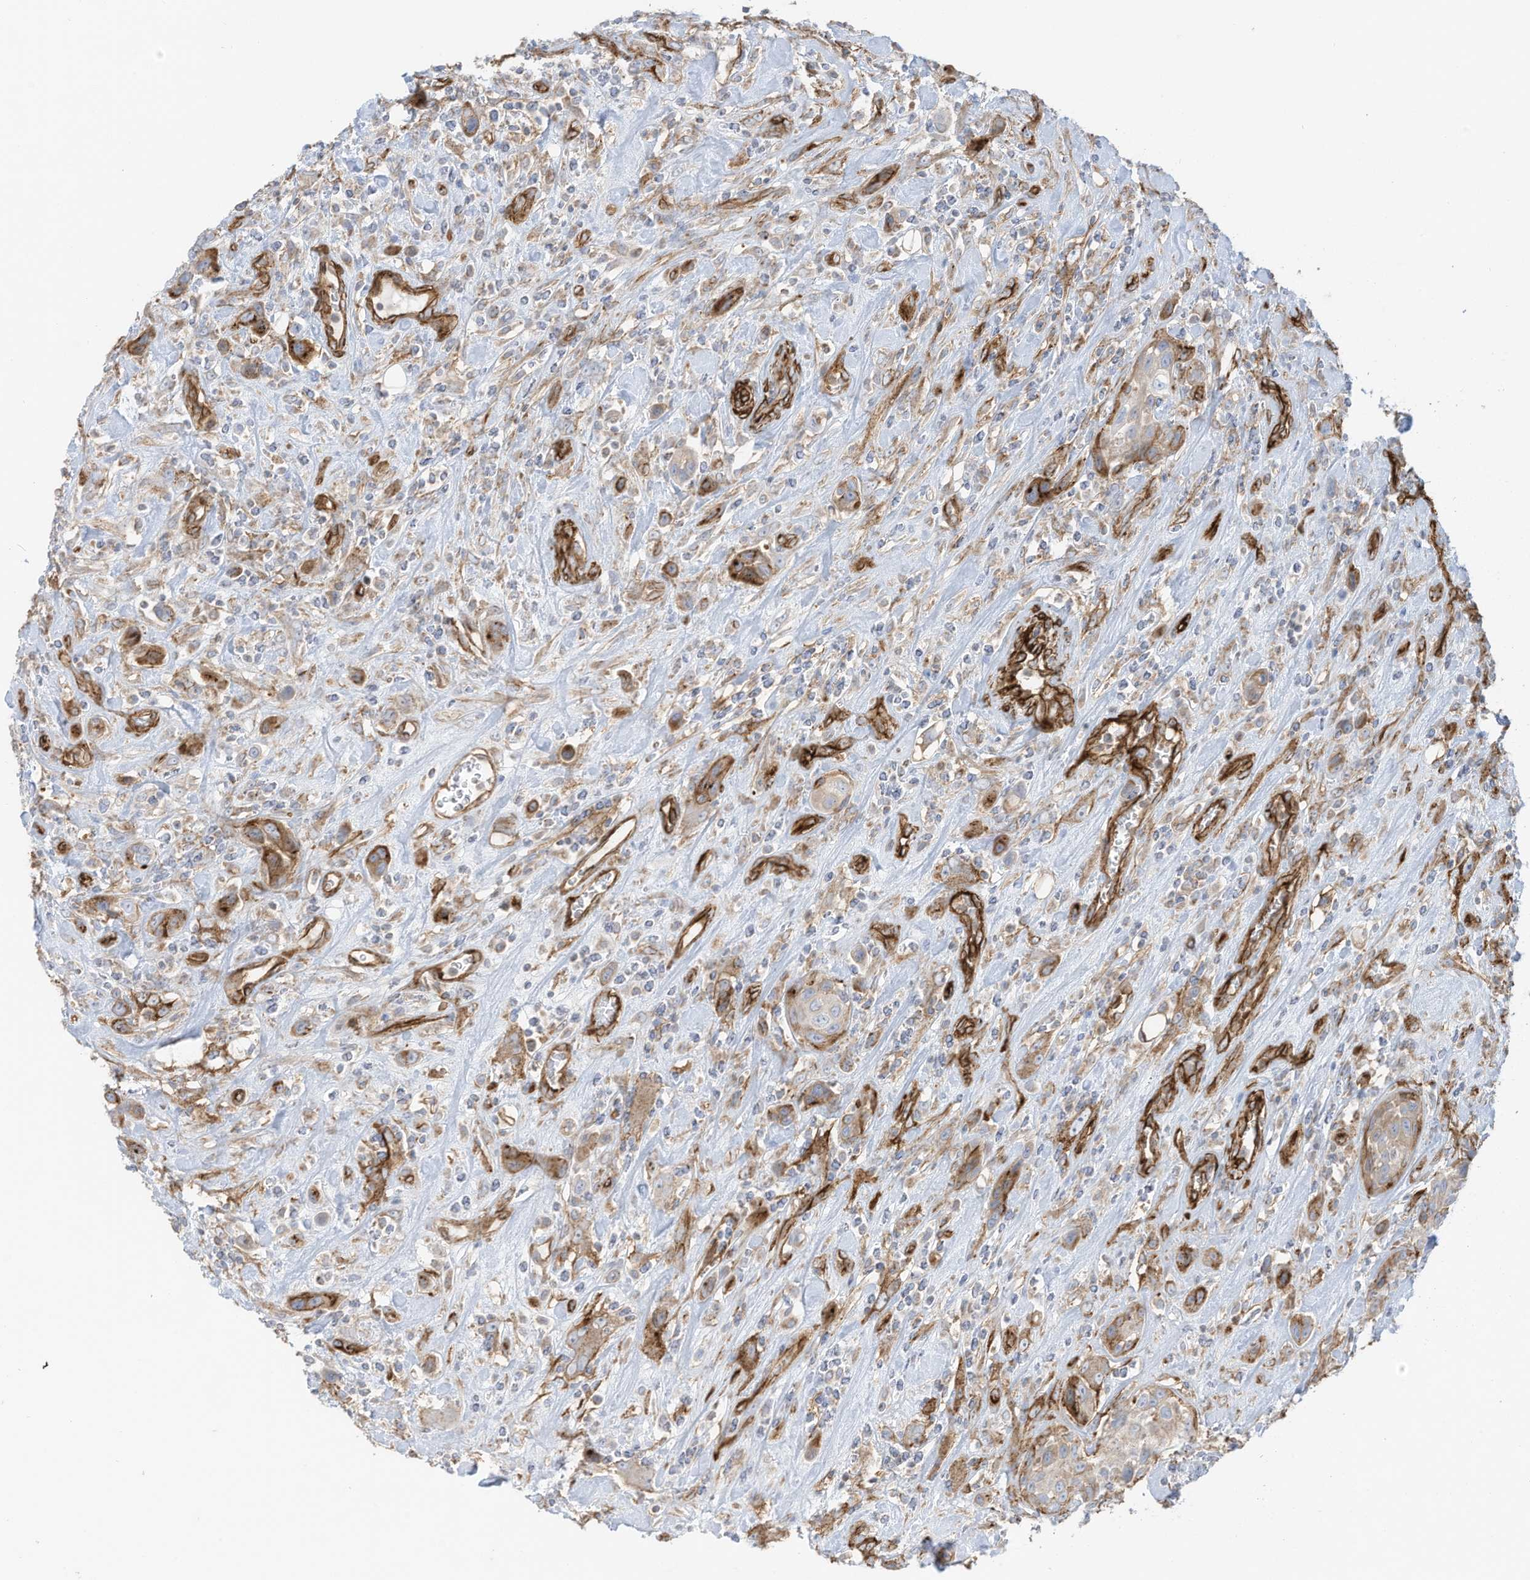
{"staining": {"intensity": "moderate", "quantity": "<25%", "location": "cytoplasmic/membranous"}, "tissue": "urothelial cancer", "cell_type": "Tumor cells", "image_type": "cancer", "snomed": [{"axis": "morphology", "description": "Urothelial carcinoma, High grade"}, {"axis": "topography", "description": "Urinary bladder"}], "caption": "Brown immunohistochemical staining in urothelial cancer reveals moderate cytoplasmic/membranous expression in about <25% of tumor cells. (DAB (3,3'-diaminobenzidine) IHC, brown staining for protein, blue staining for nuclei).", "gene": "ABCB7", "patient": {"sex": "male", "age": 50}}